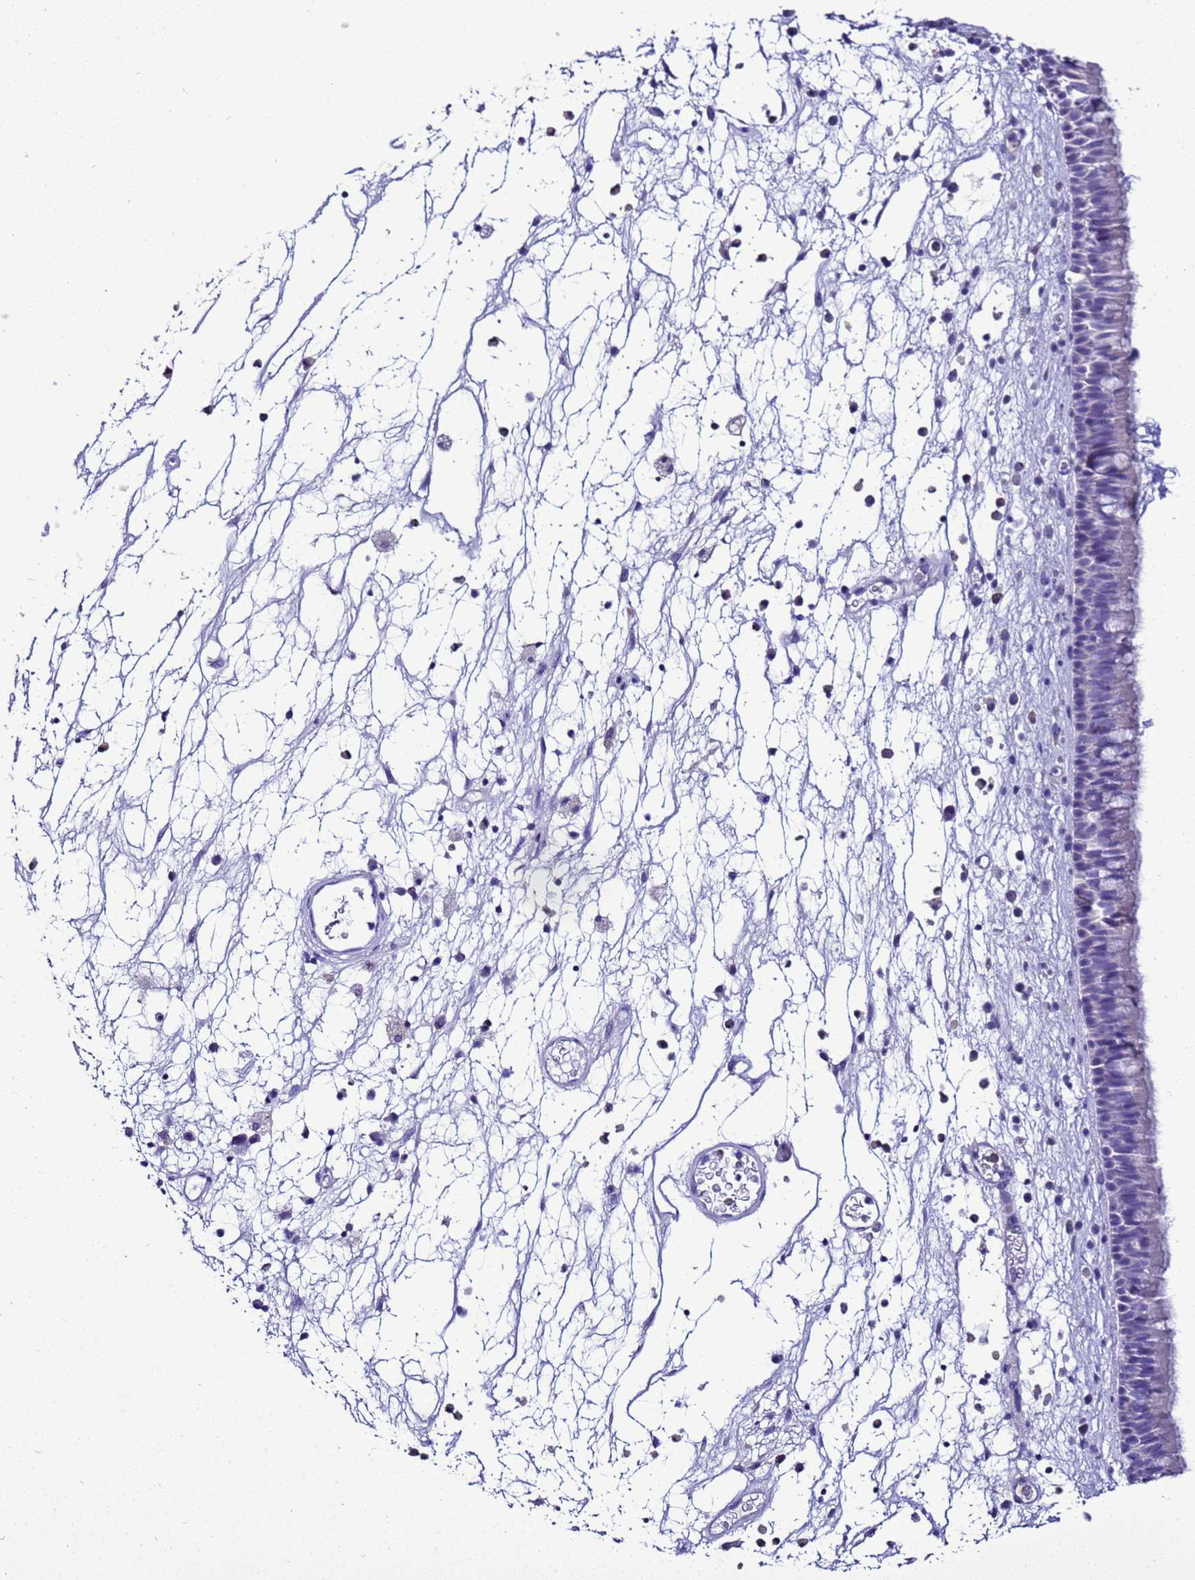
{"staining": {"intensity": "negative", "quantity": "none", "location": "none"}, "tissue": "nasopharynx", "cell_type": "Respiratory epithelial cells", "image_type": "normal", "snomed": [{"axis": "morphology", "description": "Normal tissue, NOS"}, {"axis": "morphology", "description": "Inflammation, NOS"}, {"axis": "morphology", "description": "Malignant melanoma, Metastatic site"}, {"axis": "topography", "description": "Nasopharynx"}], "caption": "Immunohistochemistry of unremarkable human nasopharynx displays no positivity in respiratory epithelial cells. (DAB (3,3'-diaminobenzidine) immunohistochemistry, high magnification).", "gene": "BEST2", "patient": {"sex": "male", "age": 70}}